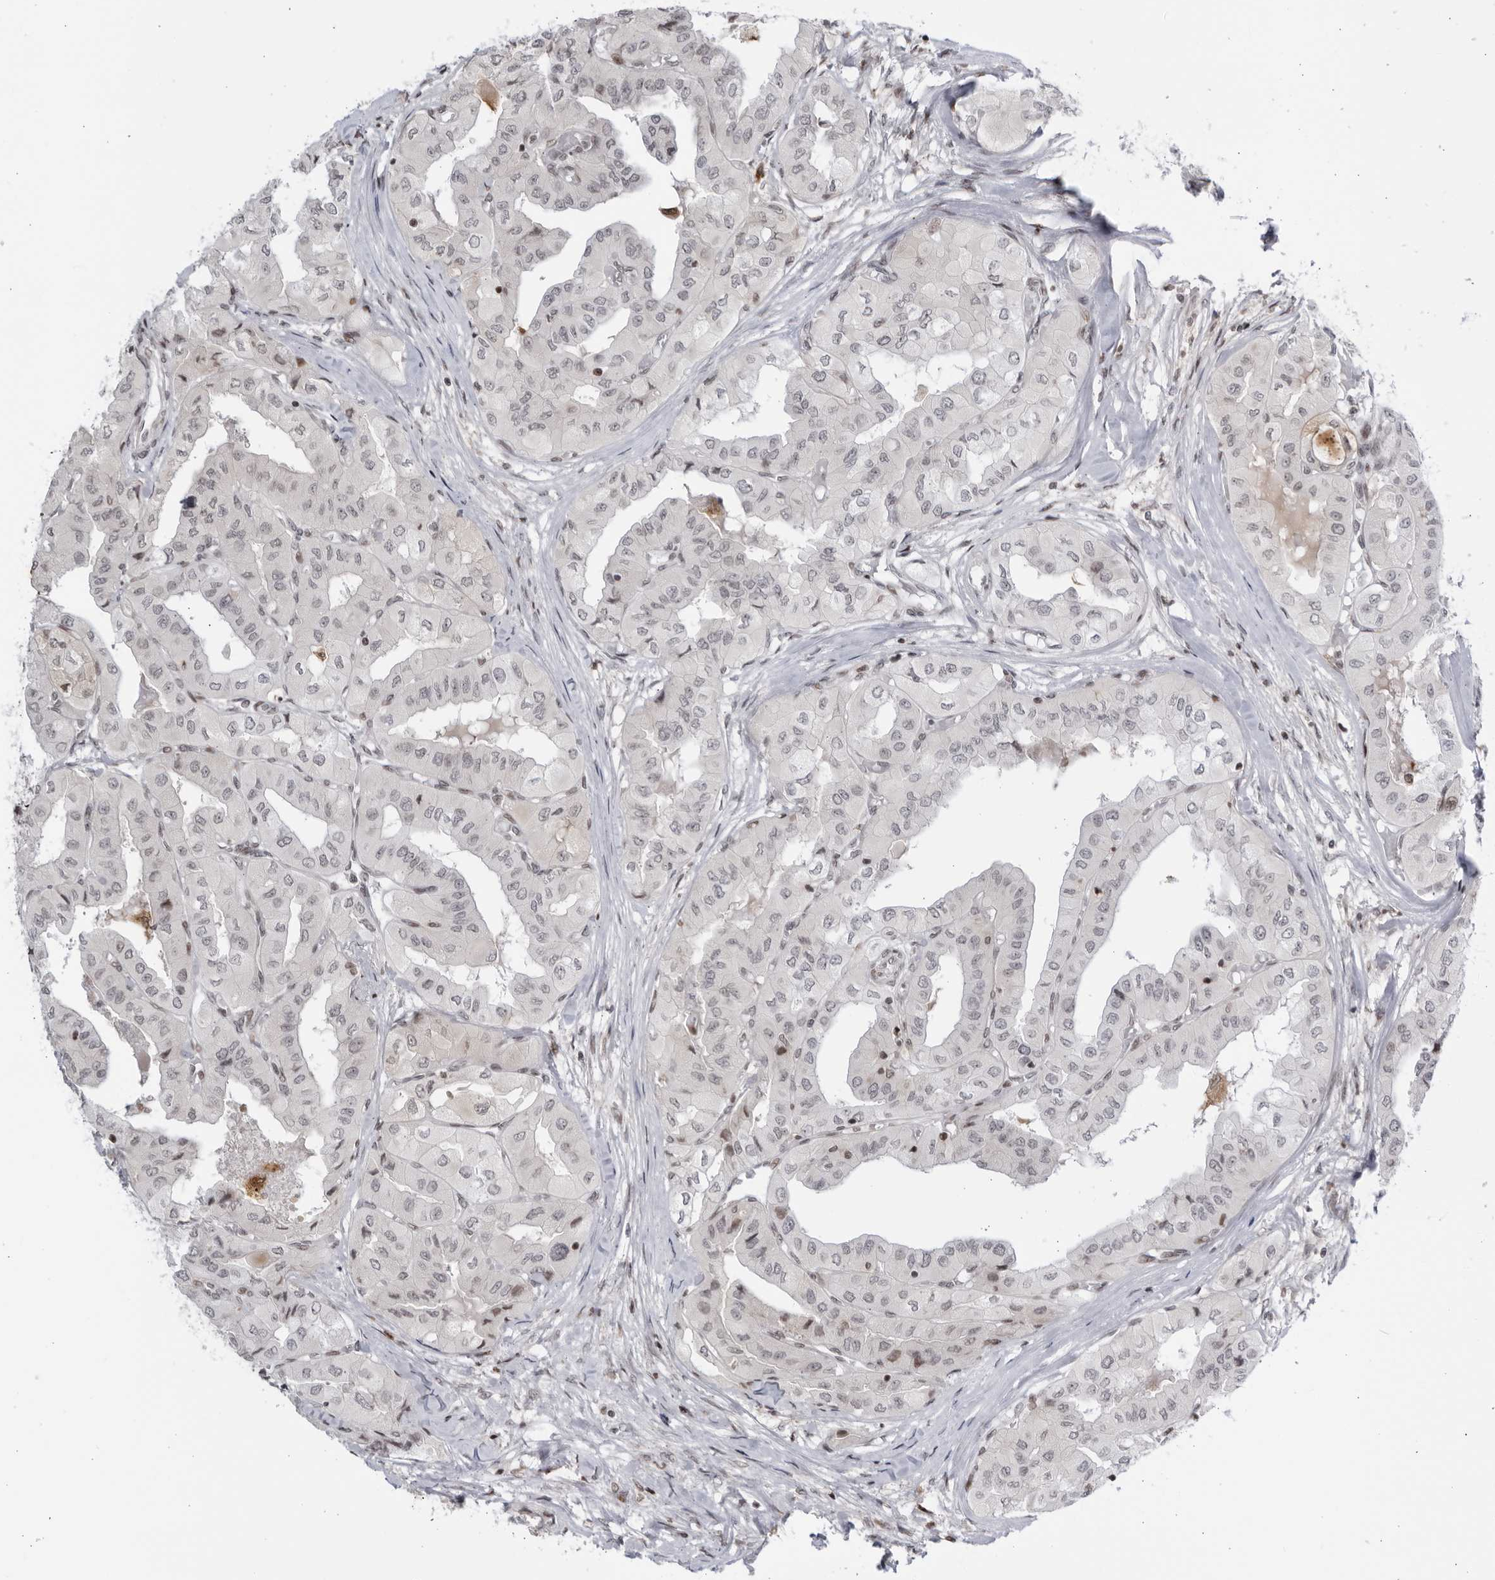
{"staining": {"intensity": "negative", "quantity": "none", "location": "none"}, "tissue": "thyroid cancer", "cell_type": "Tumor cells", "image_type": "cancer", "snomed": [{"axis": "morphology", "description": "Papillary adenocarcinoma, NOS"}, {"axis": "topography", "description": "Thyroid gland"}], "caption": "This is an immunohistochemistry (IHC) histopathology image of human thyroid cancer. There is no staining in tumor cells.", "gene": "DTL", "patient": {"sex": "female", "age": 59}}